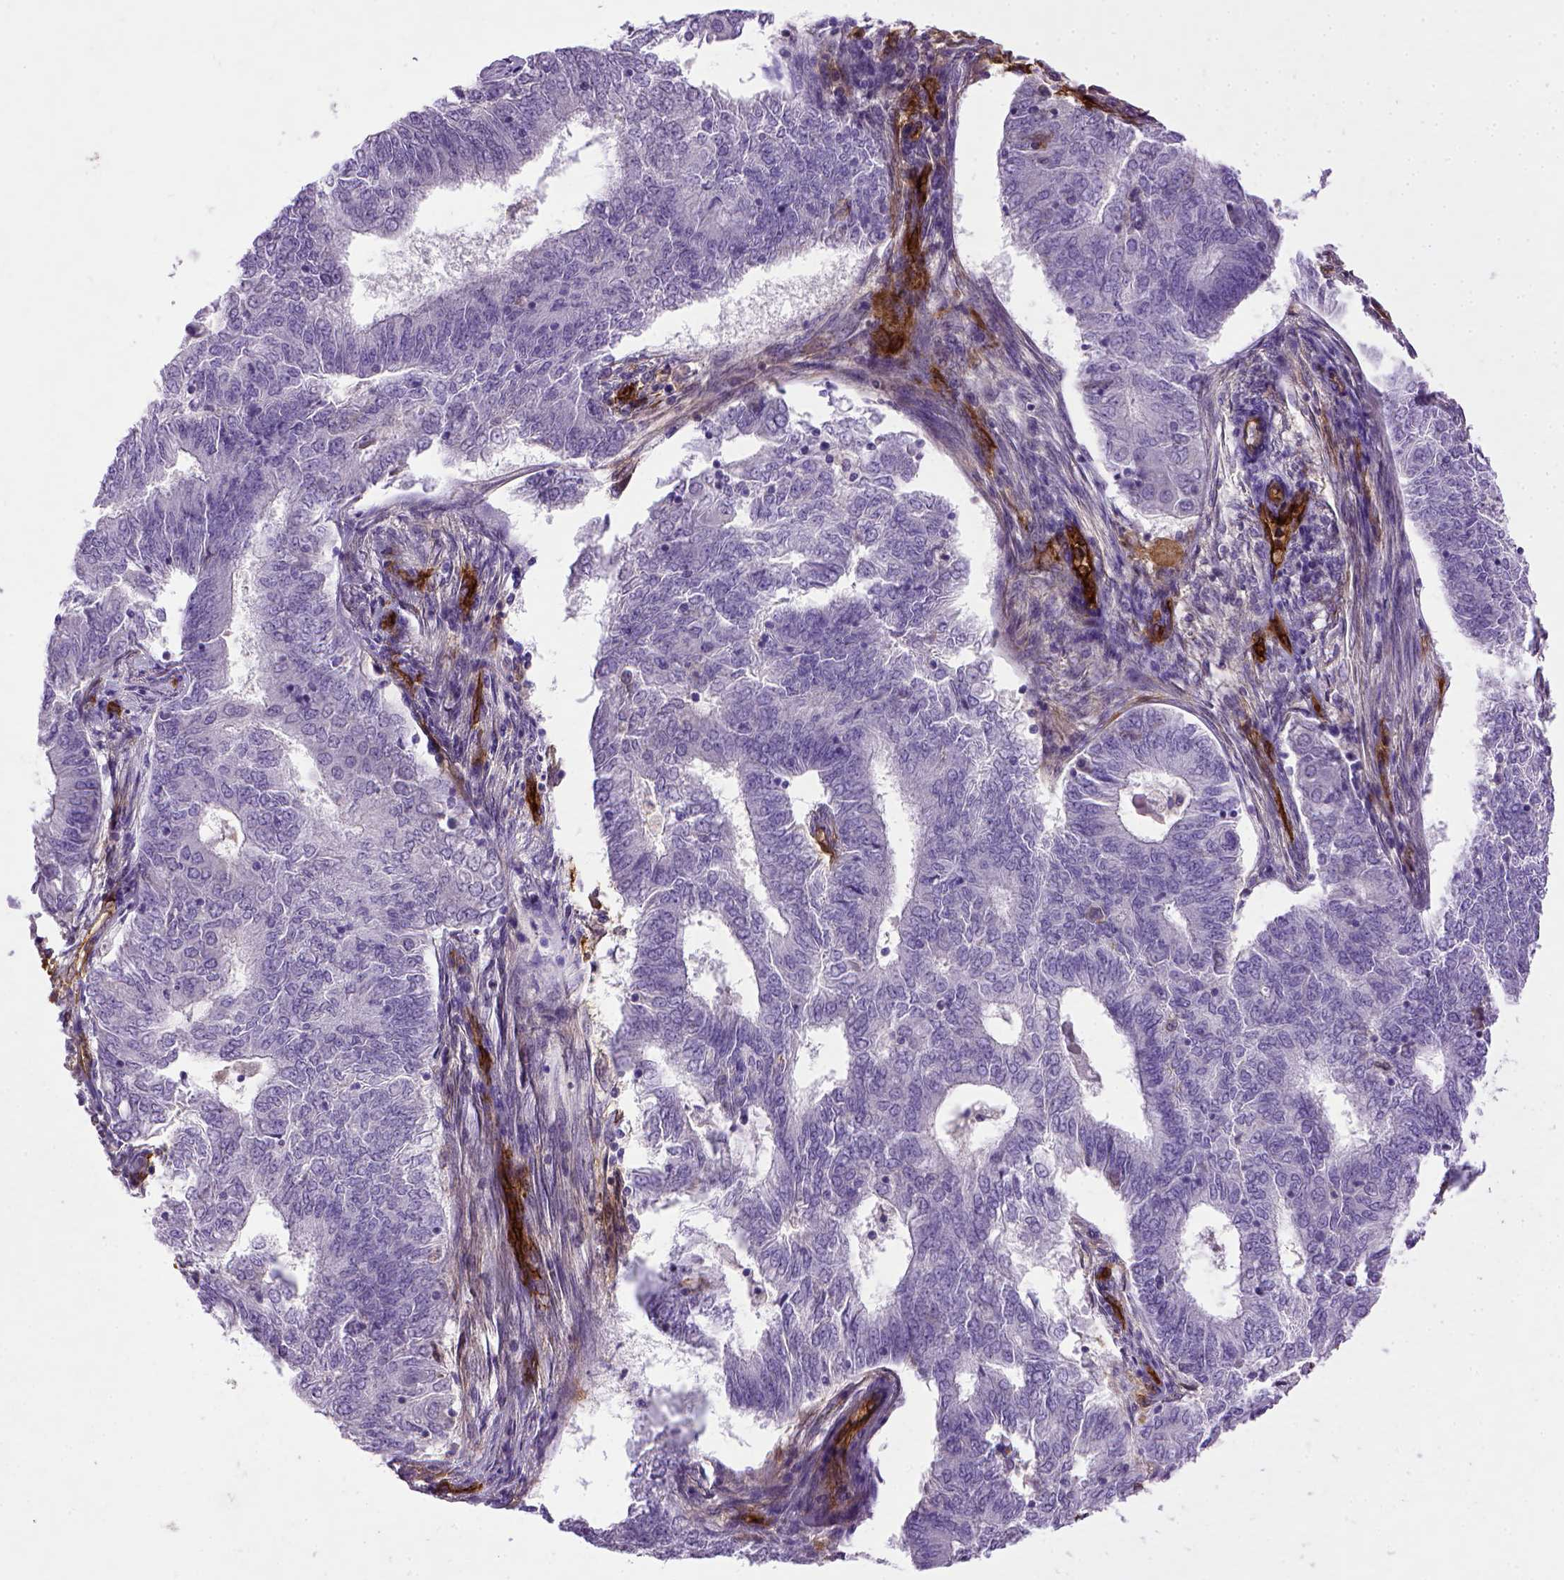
{"staining": {"intensity": "negative", "quantity": "none", "location": "none"}, "tissue": "endometrial cancer", "cell_type": "Tumor cells", "image_type": "cancer", "snomed": [{"axis": "morphology", "description": "Adenocarcinoma, NOS"}, {"axis": "topography", "description": "Endometrium"}], "caption": "Image shows no protein positivity in tumor cells of endometrial cancer tissue.", "gene": "ENG", "patient": {"sex": "female", "age": 62}}